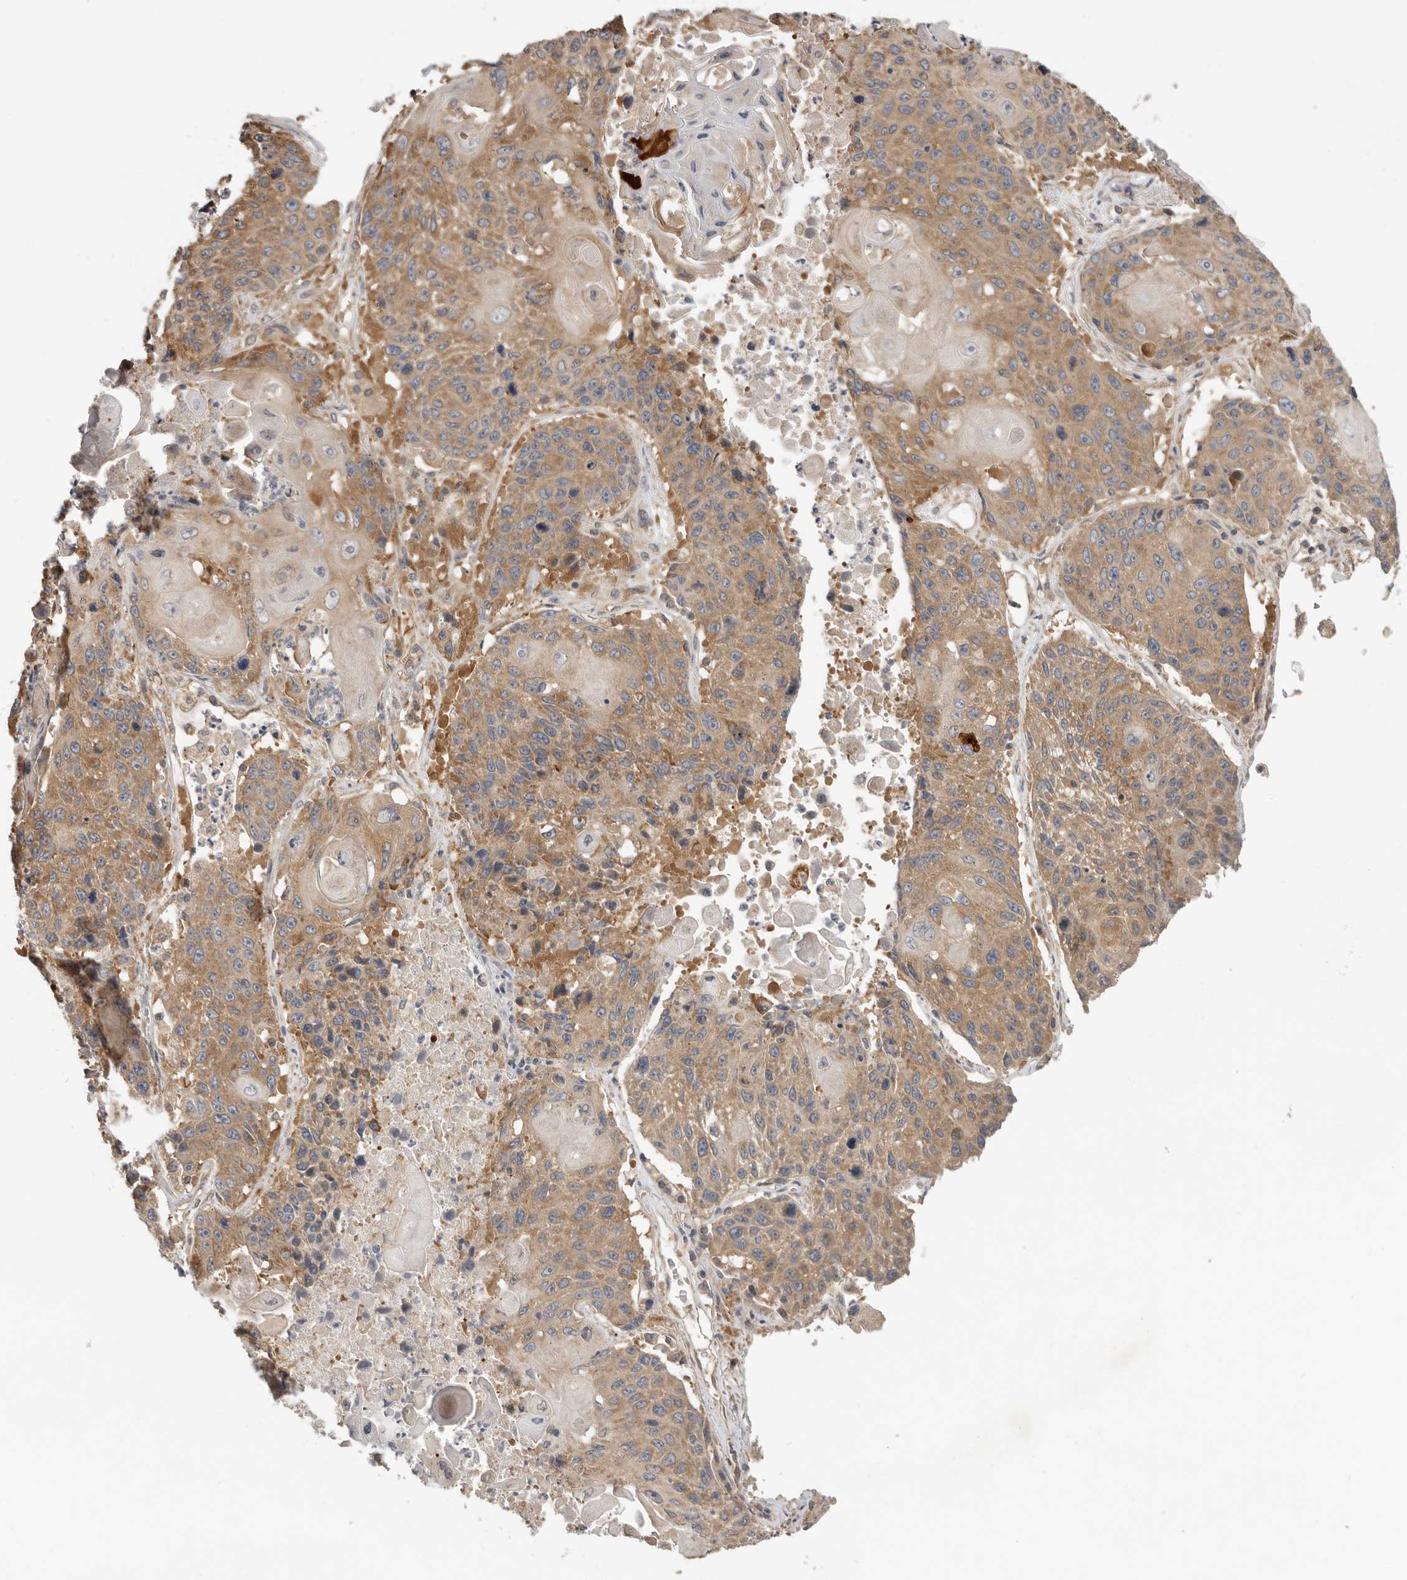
{"staining": {"intensity": "moderate", "quantity": ">75%", "location": "cytoplasmic/membranous"}, "tissue": "lung cancer", "cell_type": "Tumor cells", "image_type": "cancer", "snomed": [{"axis": "morphology", "description": "Squamous cell carcinoma, NOS"}, {"axis": "topography", "description": "Lung"}], "caption": "Squamous cell carcinoma (lung) stained for a protein (brown) reveals moderate cytoplasmic/membranous positive positivity in about >75% of tumor cells.", "gene": "PPP1R42", "patient": {"sex": "male", "age": 61}}